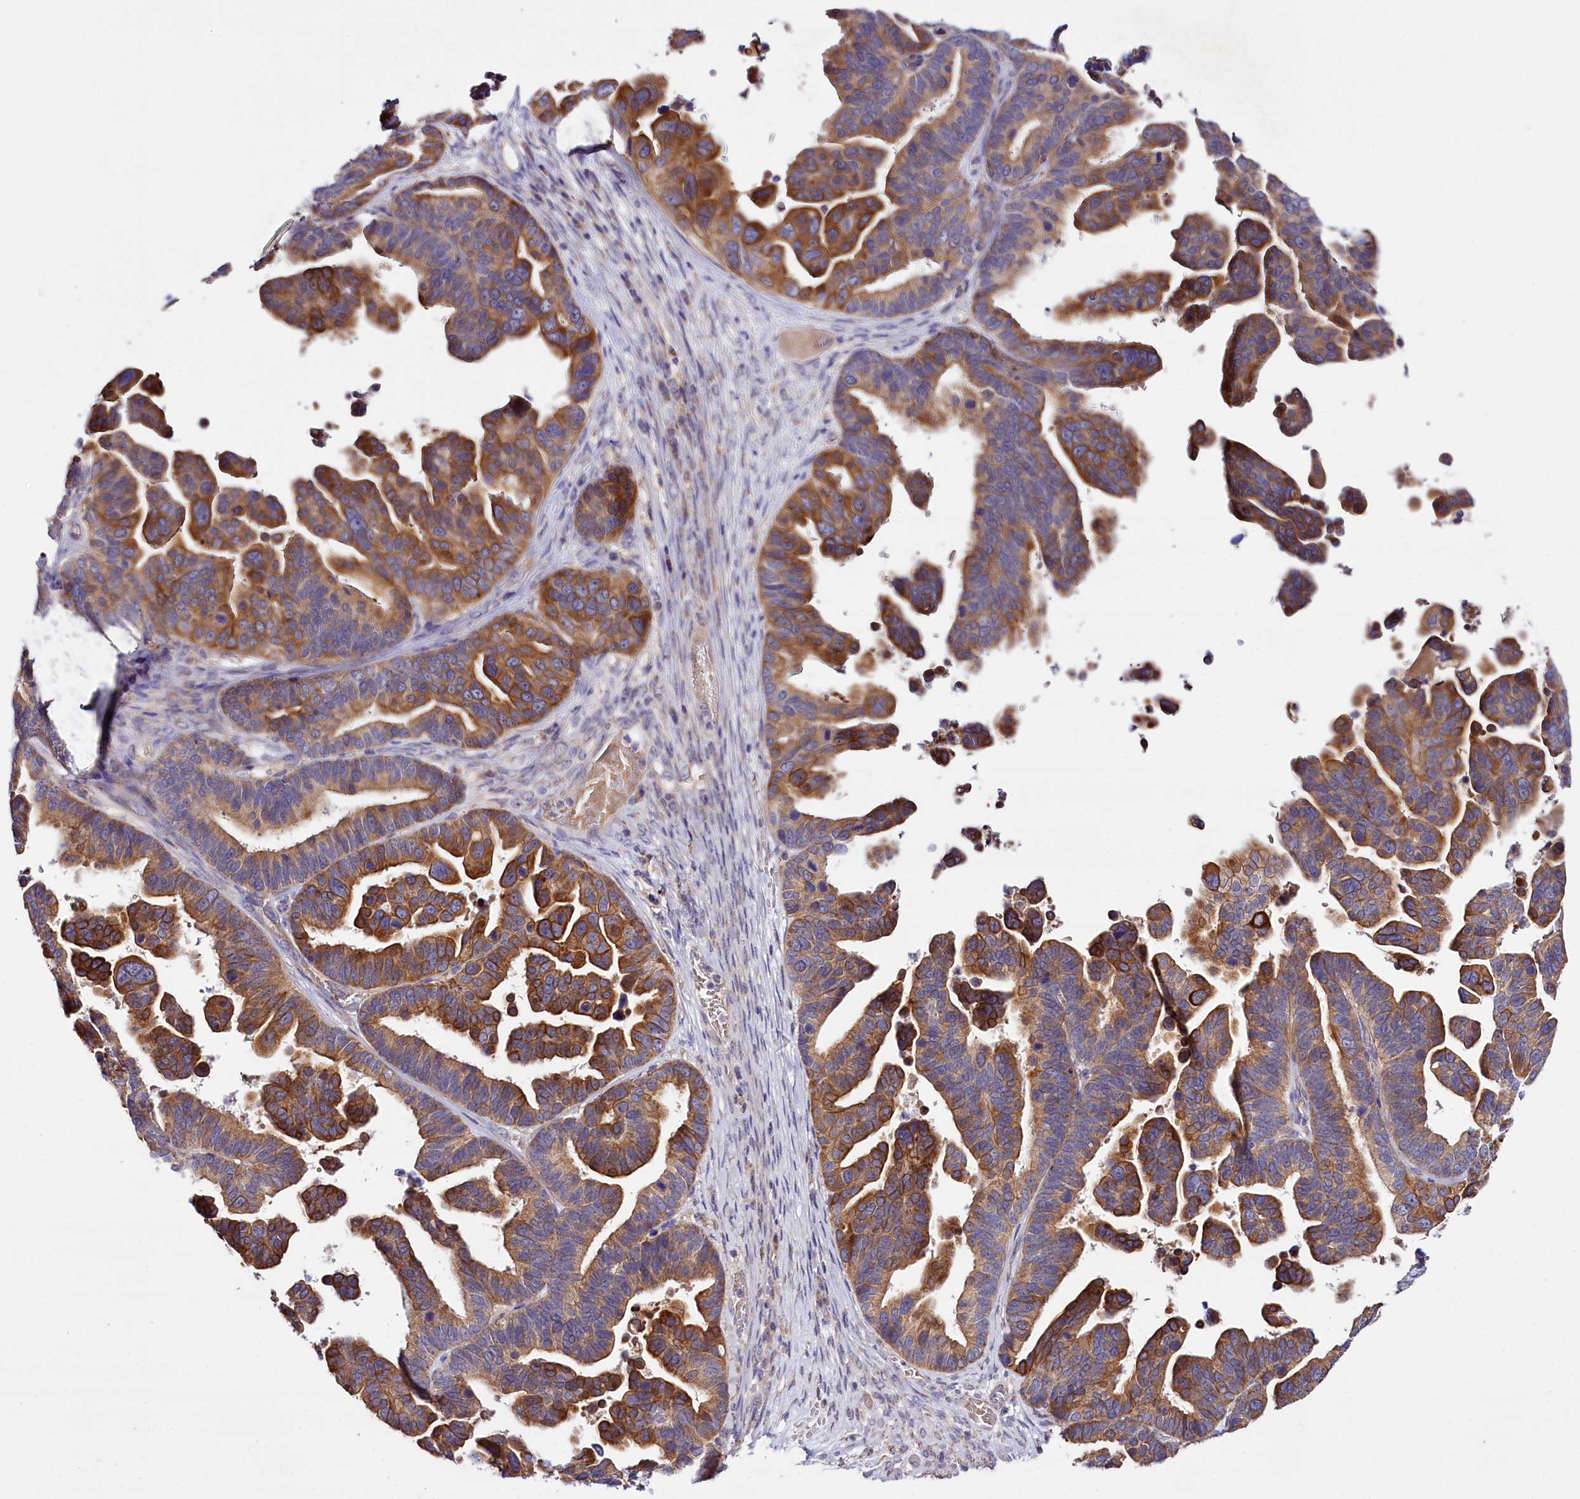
{"staining": {"intensity": "moderate", "quantity": ">75%", "location": "cytoplasmic/membranous"}, "tissue": "ovarian cancer", "cell_type": "Tumor cells", "image_type": "cancer", "snomed": [{"axis": "morphology", "description": "Cystadenocarcinoma, serous, NOS"}, {"axis": "topography", "description": "Ovary"}], "caption": "IHC (DAB (3,3'-diaminobenzidine)) staining of serous cystadenocarcinoma (ovarian) shows moderate cytoplasmic/membranous protein positivity in about >75% of tumor cells.", "gene": "ZNF45", "patient": {"sex": "female", "age": 56}}